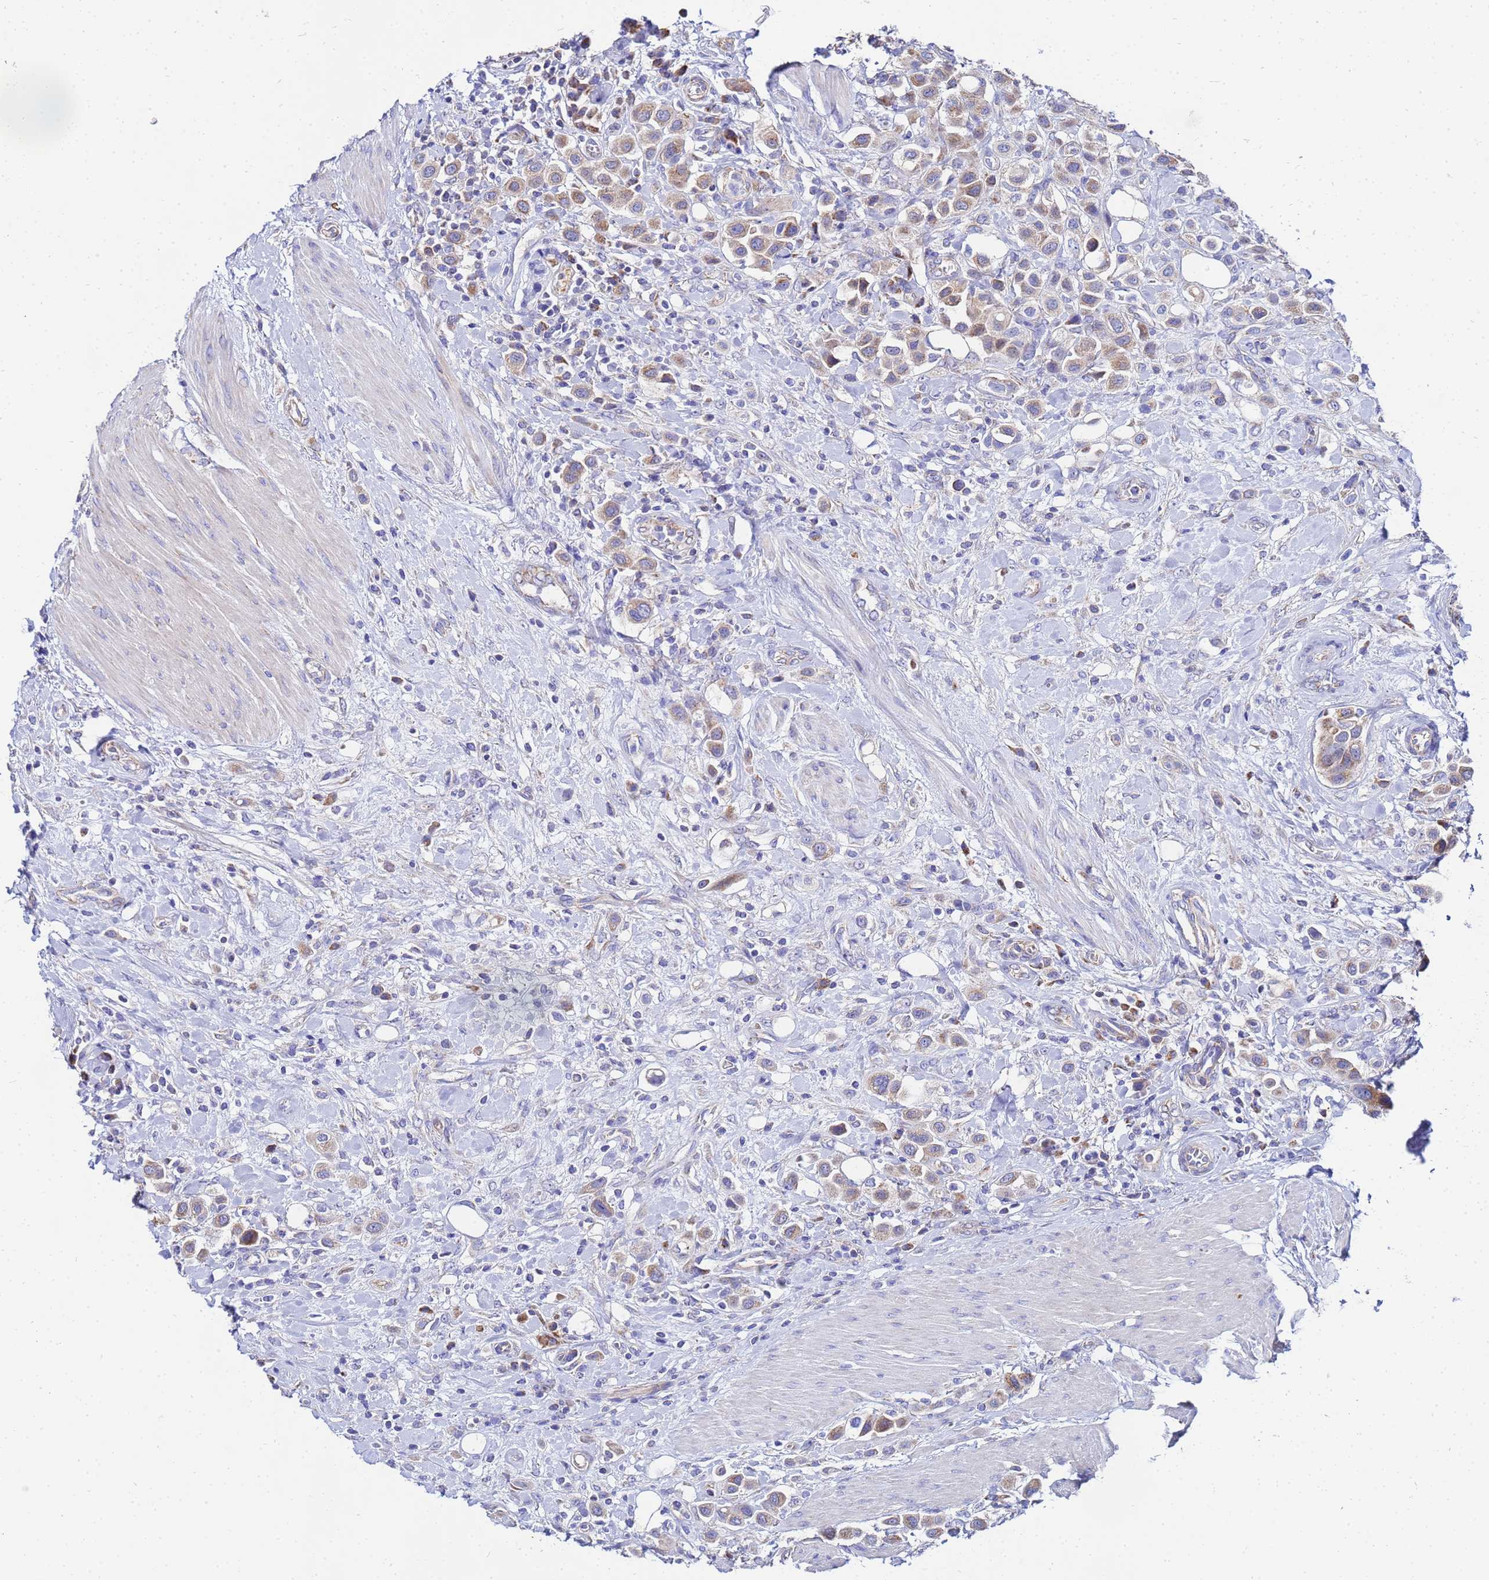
{"staining": {"intensity": "weak", "quantity": ">75%", "location": "cytoplasmic/membranous"}, "tissue": "urothelial cancer", "cell_type": "Tumor cells", "image_type": "cancer", "snomed": [{"axis": "morphology", "description": "Urothelial carcinoma, High grade"}, {"axis": "topography", "description": "Urinary bladder"}], "caption": "The photomicrograph exhibits immunohistochemical staining of high-grade urothelial carcinoma. There is weak cytoplasmic/membranous staining is seen in about >75% of tumor cells. The staining was performed using DAB to visualize the protein expression in brown, while the nuclei were stained in blue with hematoxylin (Magnification: 20x).", "gene": "FAHD2A", "patient": {"sex": "male", "age": 50}}